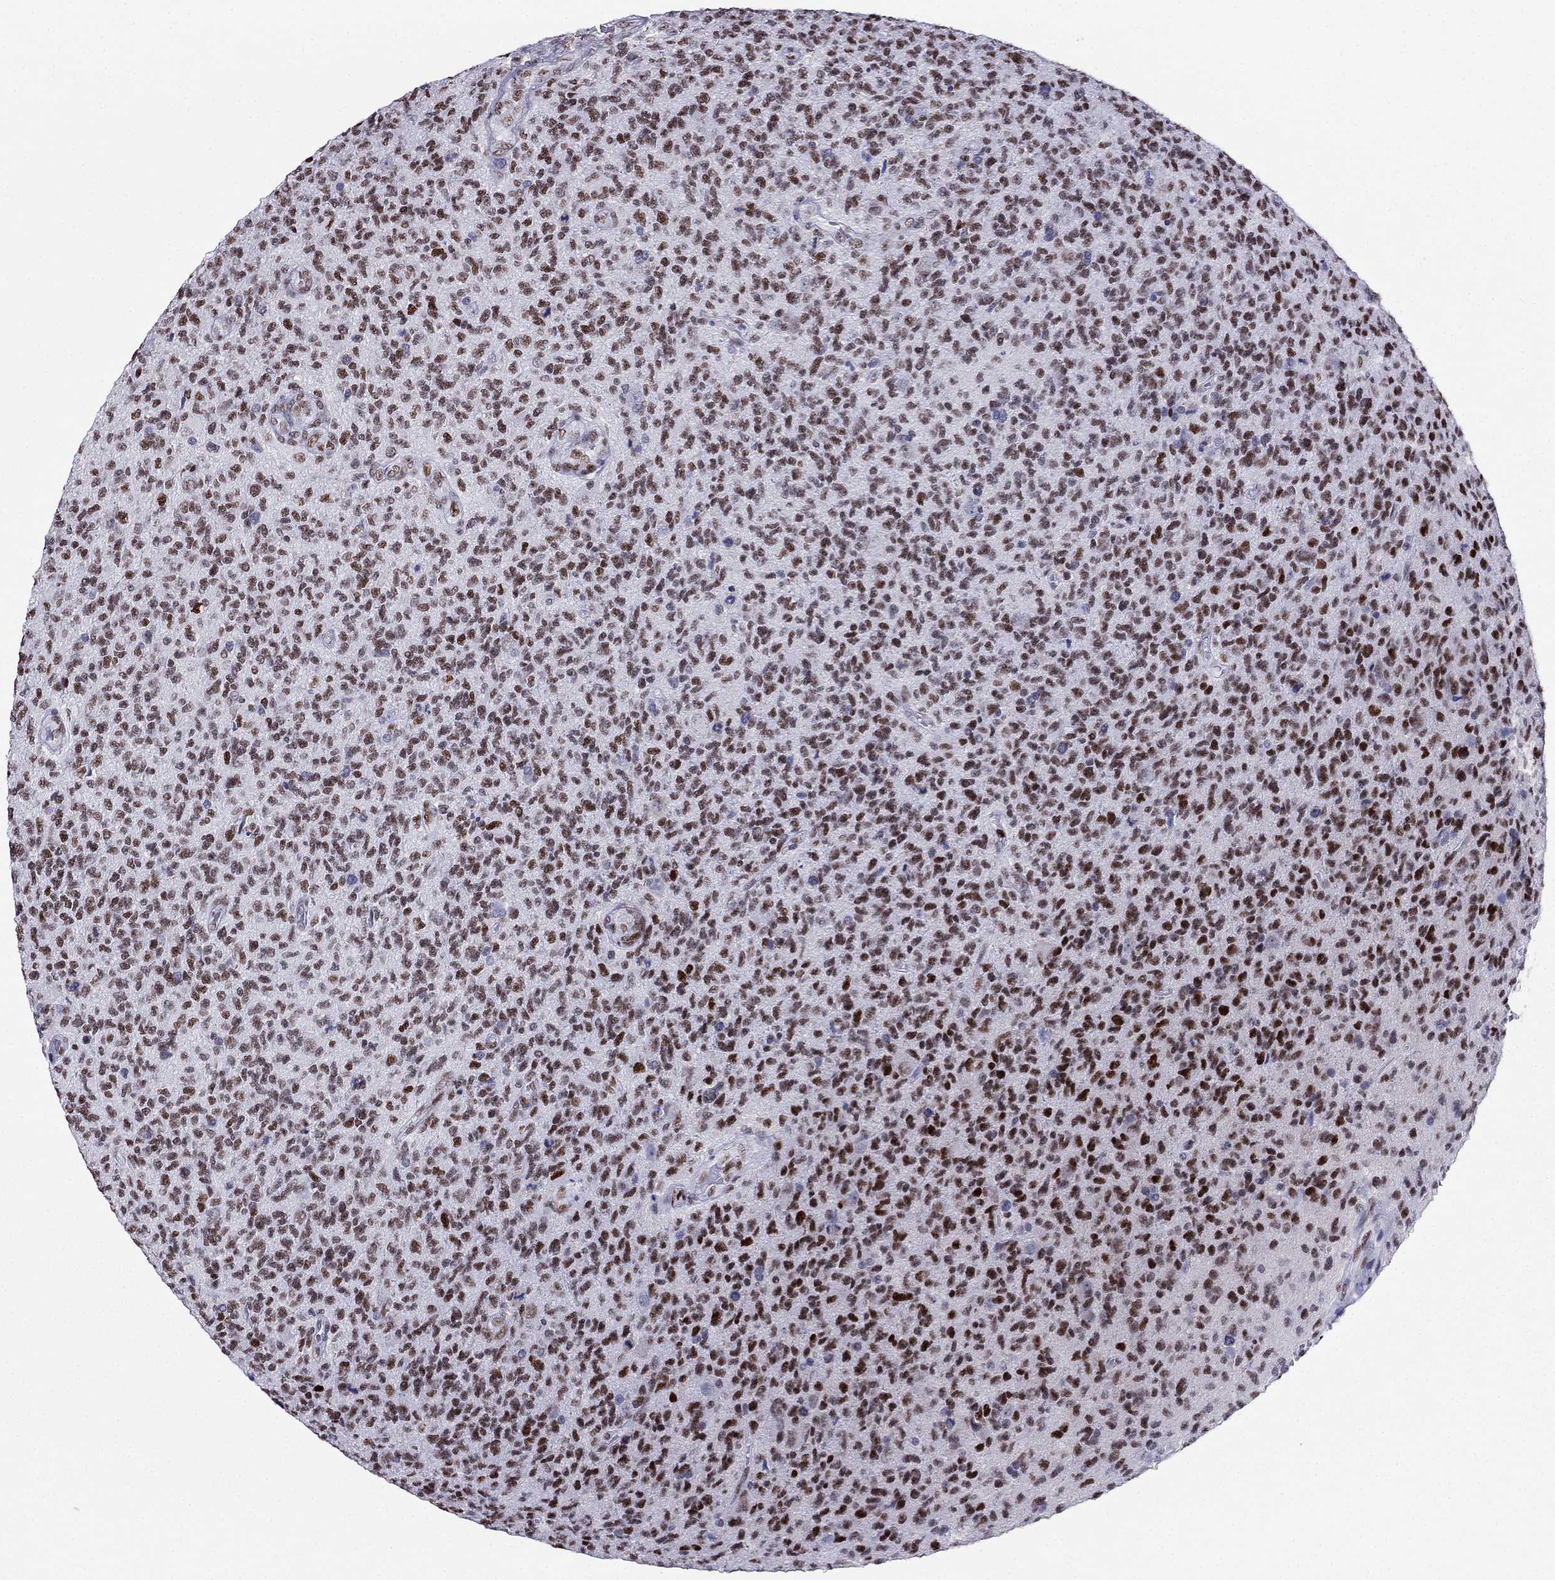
{"staining": {"intensity": "strong", "quantity": ">75%", "location": "nuclear"}, "tissue": "glioma", "cell_type": "Tumor cells", "image_type": "cancer", "snomed": [{"axis": "morphology", "description": "Glioma, malignant, High grade"}, {"axis": "topography", "description": "Brain"}], "caption": "Protein staining shows strong nuclear expression in approximately >75% of tumor cells in glioma.", "gene": "PPM1G", "patient": {"sex": "male", "age": 56}}